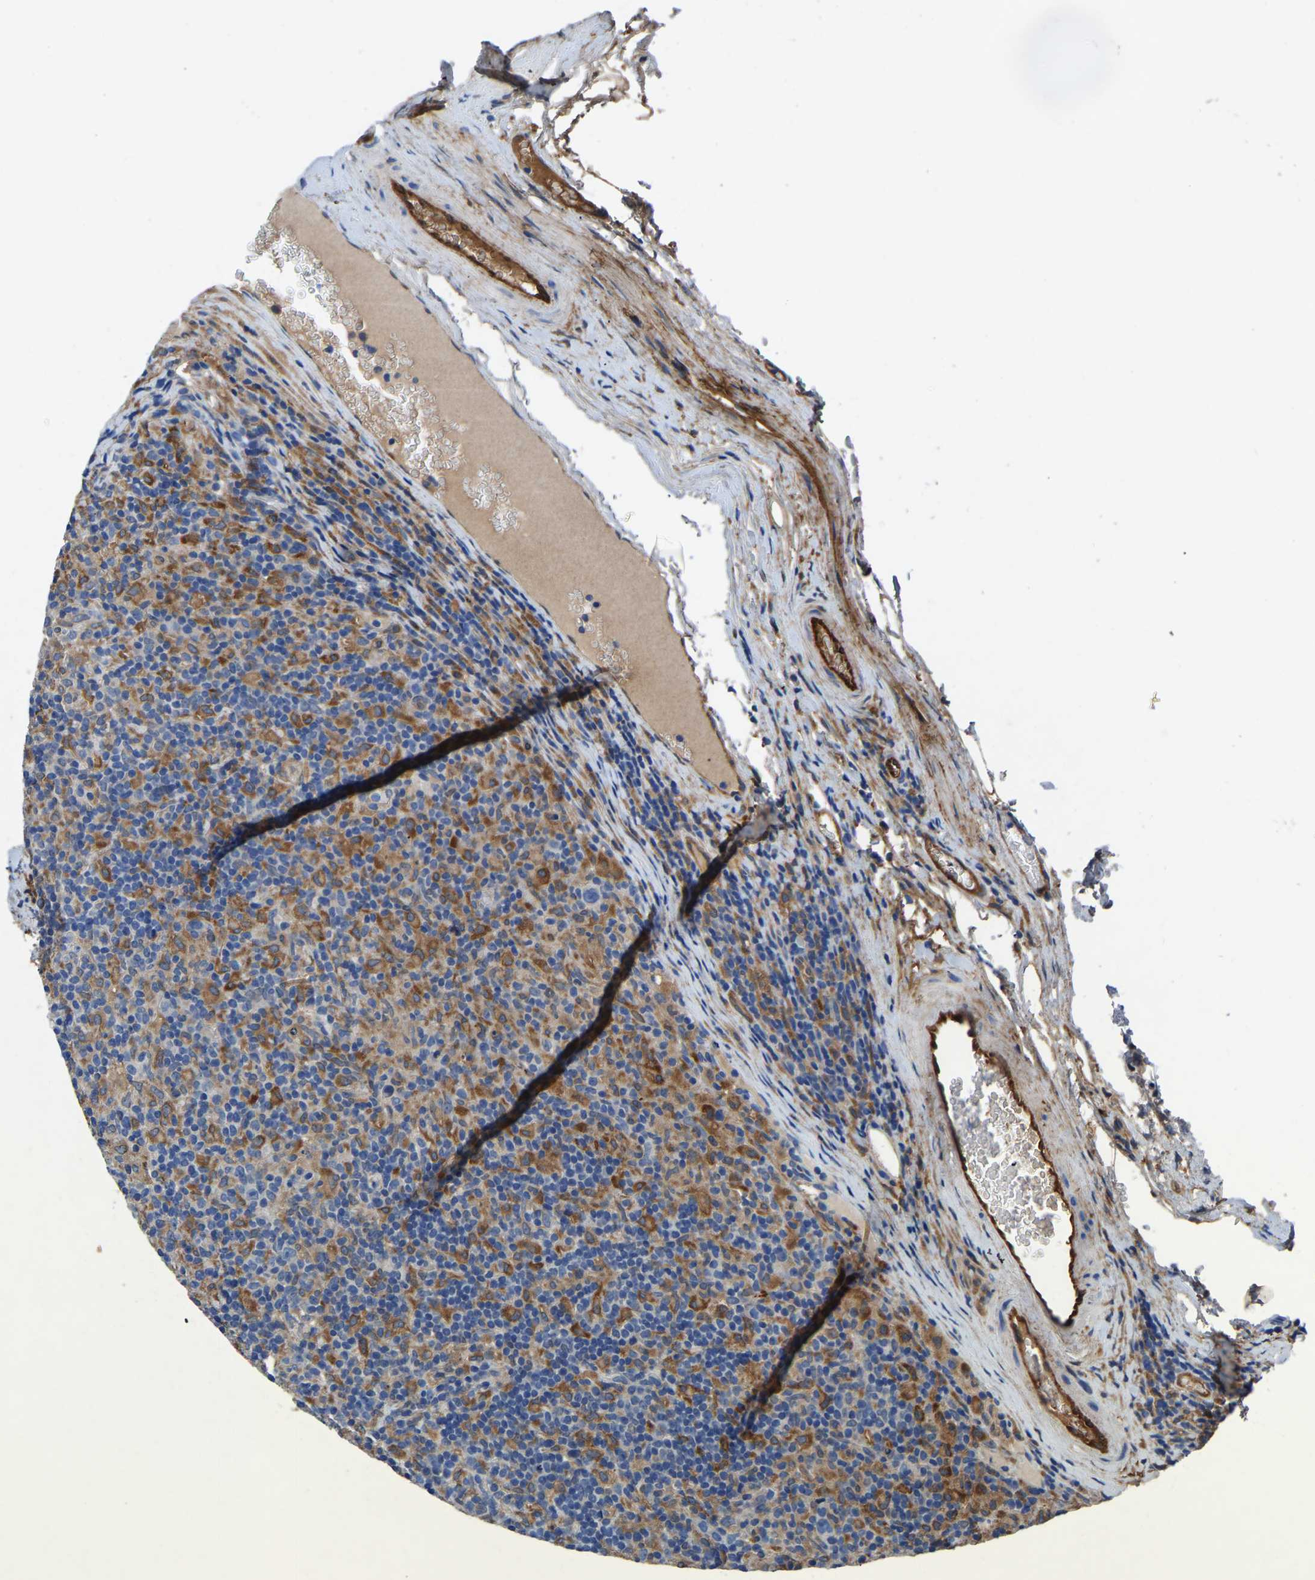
{"staining": {"intensity": "negative", "quantity": "none", "location": "none"}, "tissue": "lymphoma", "cell_type": "Tumor cells", "image_type": "cancer", "snomed": [{"axis": "morphology", "description": "Hodgkin's disease, NOS"}, {"axis": "topography", "description": "Lymph node"}], "caption": "Protein analysis of Hodgkin's disease exhibits no significant expression in tumor cells.", "gene": "ATG2B", "patient": {"sex": "male", "age": 70}}